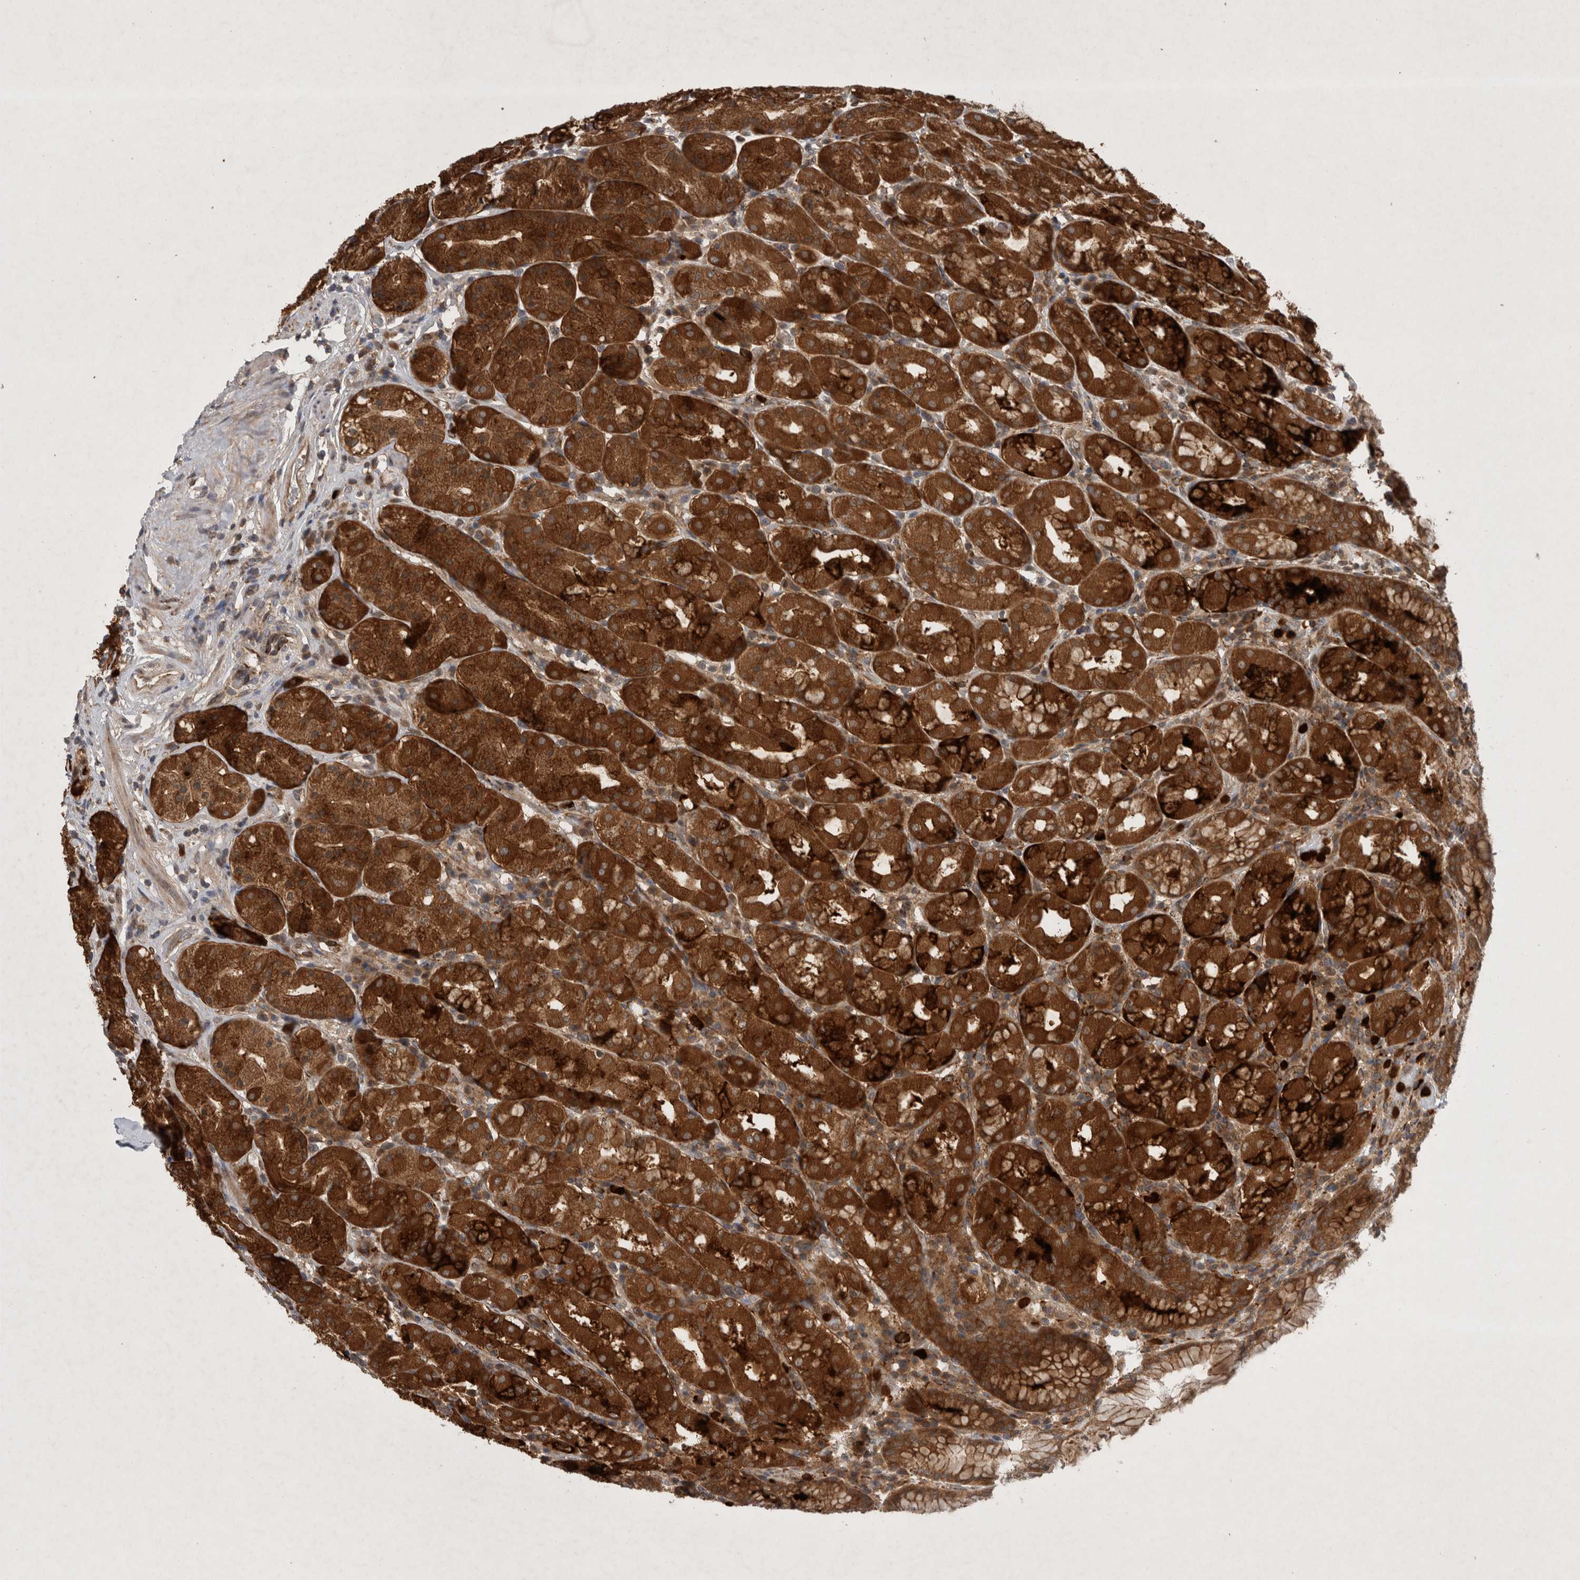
{"staining": {"intensity": "strong", "quantity": ">75%", "location": "cytoplasmic/membranous"}, "tissue": "stomach", "cell_type": "Glandular cells", "image_type": "normal", "snomed": [{"axis": "morphology", "description": "Normal tissue, NOS"}, {"axis": "topography", "description": "Stomach, lower"}], "caption": "This is a histology image of immunohistochemistry (IHC) staining of benign stomach, which shows strong expression in the cytoplasmic/membranous of glandular cells.", "gene": "PDCD2", "patient": {"sex": "female", "age": 56}}